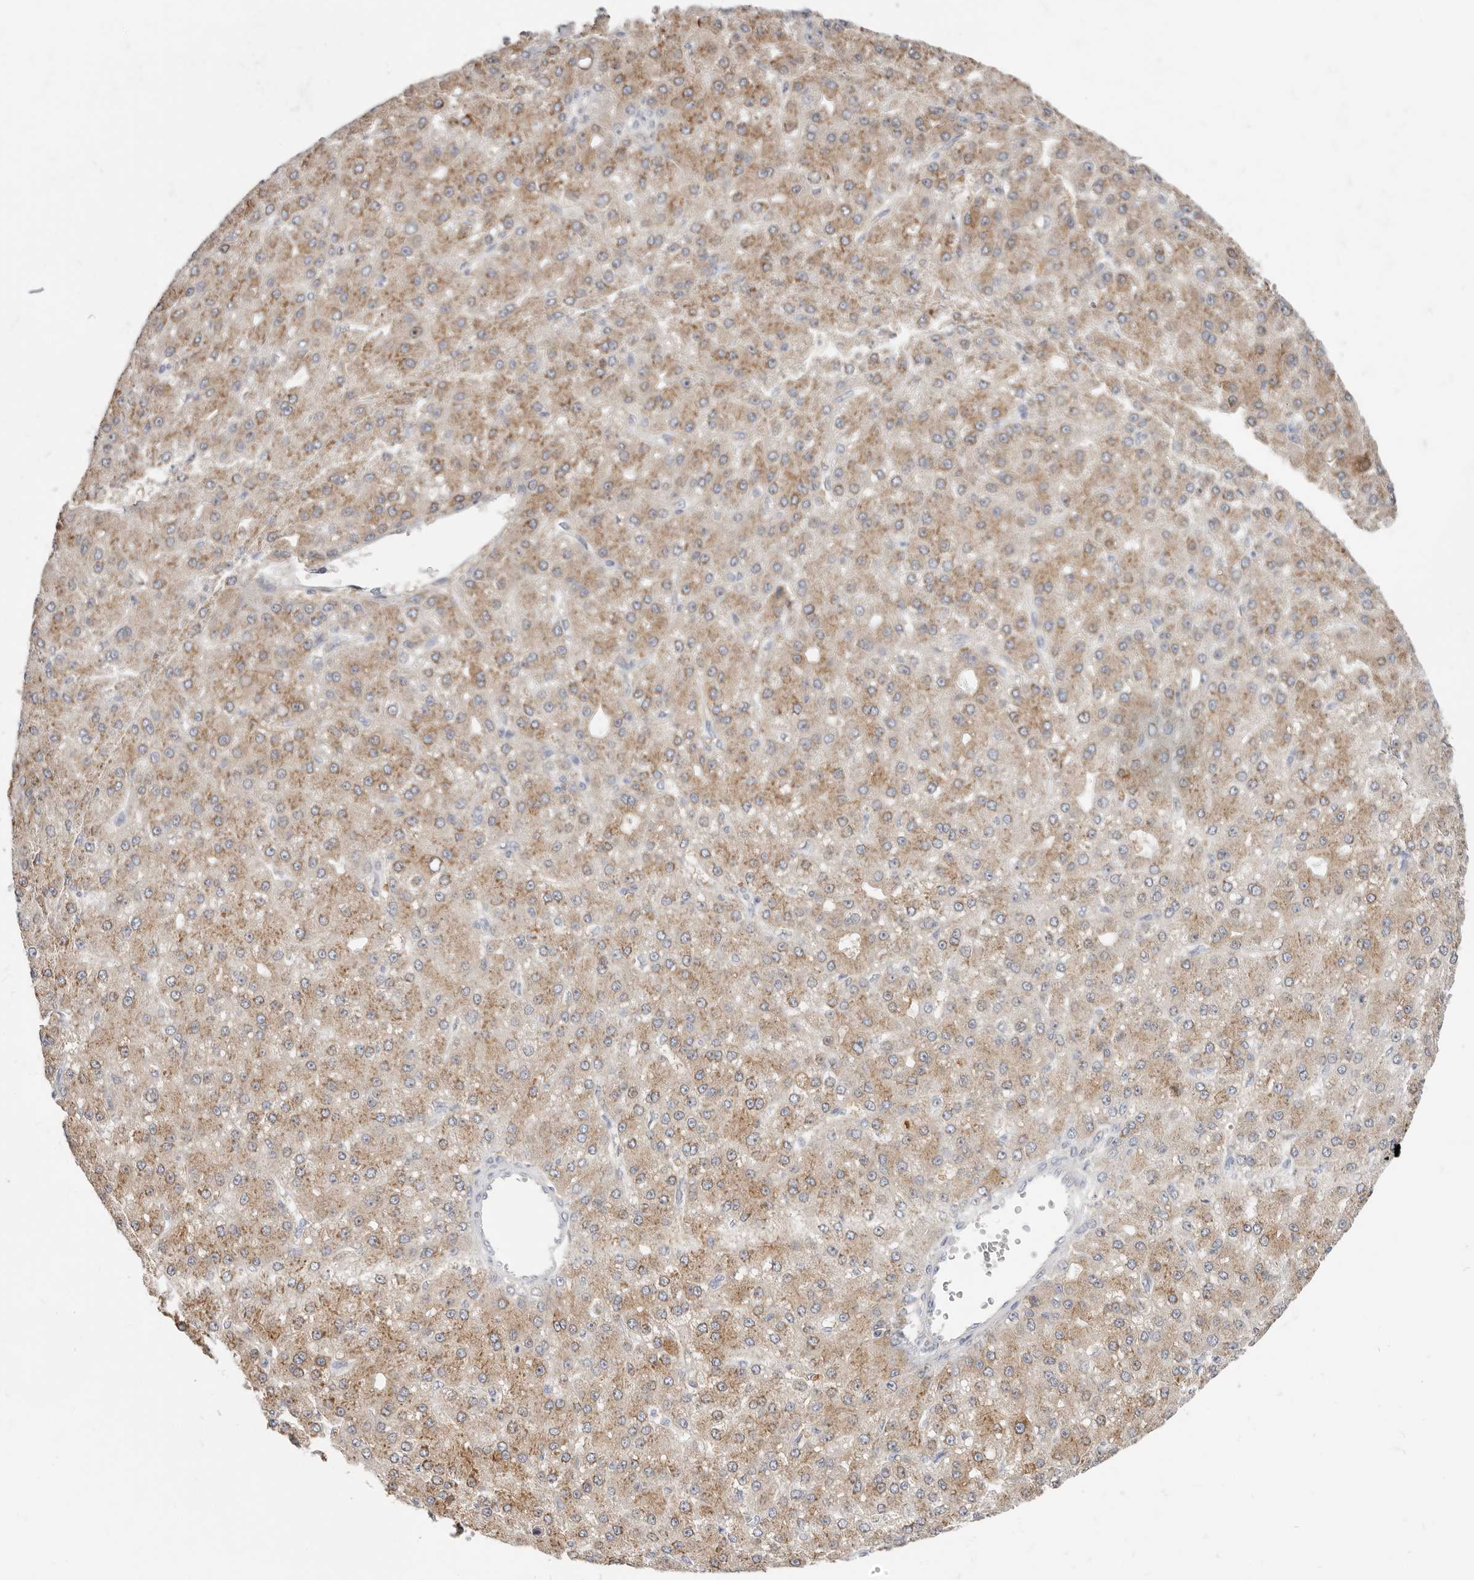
{"staining": {"intensity": "moderate", "quantity": ">75%", "location": "cytoplasmic/membranous"}, "tissue": "liver cancer", "cell_type": "Tumor cells", "image_type": "cancer", "snomed": [{"axis": "morphology", "description": "Carcinoma, Hepatocellular, NOS"}, {"axis": "topography", "description": "Liver"}], "caption": "Protein analysis of hepatocellular carcinoma (liver) tissue demonstrates moderate cytoplasmic/membranous staining in approximately >75% of tumor cells. (DAB IHC, brown staining for protein, blue staining for nuclei).", "gene": "IL32", "patient": {"sex": "male", "age": 67}}